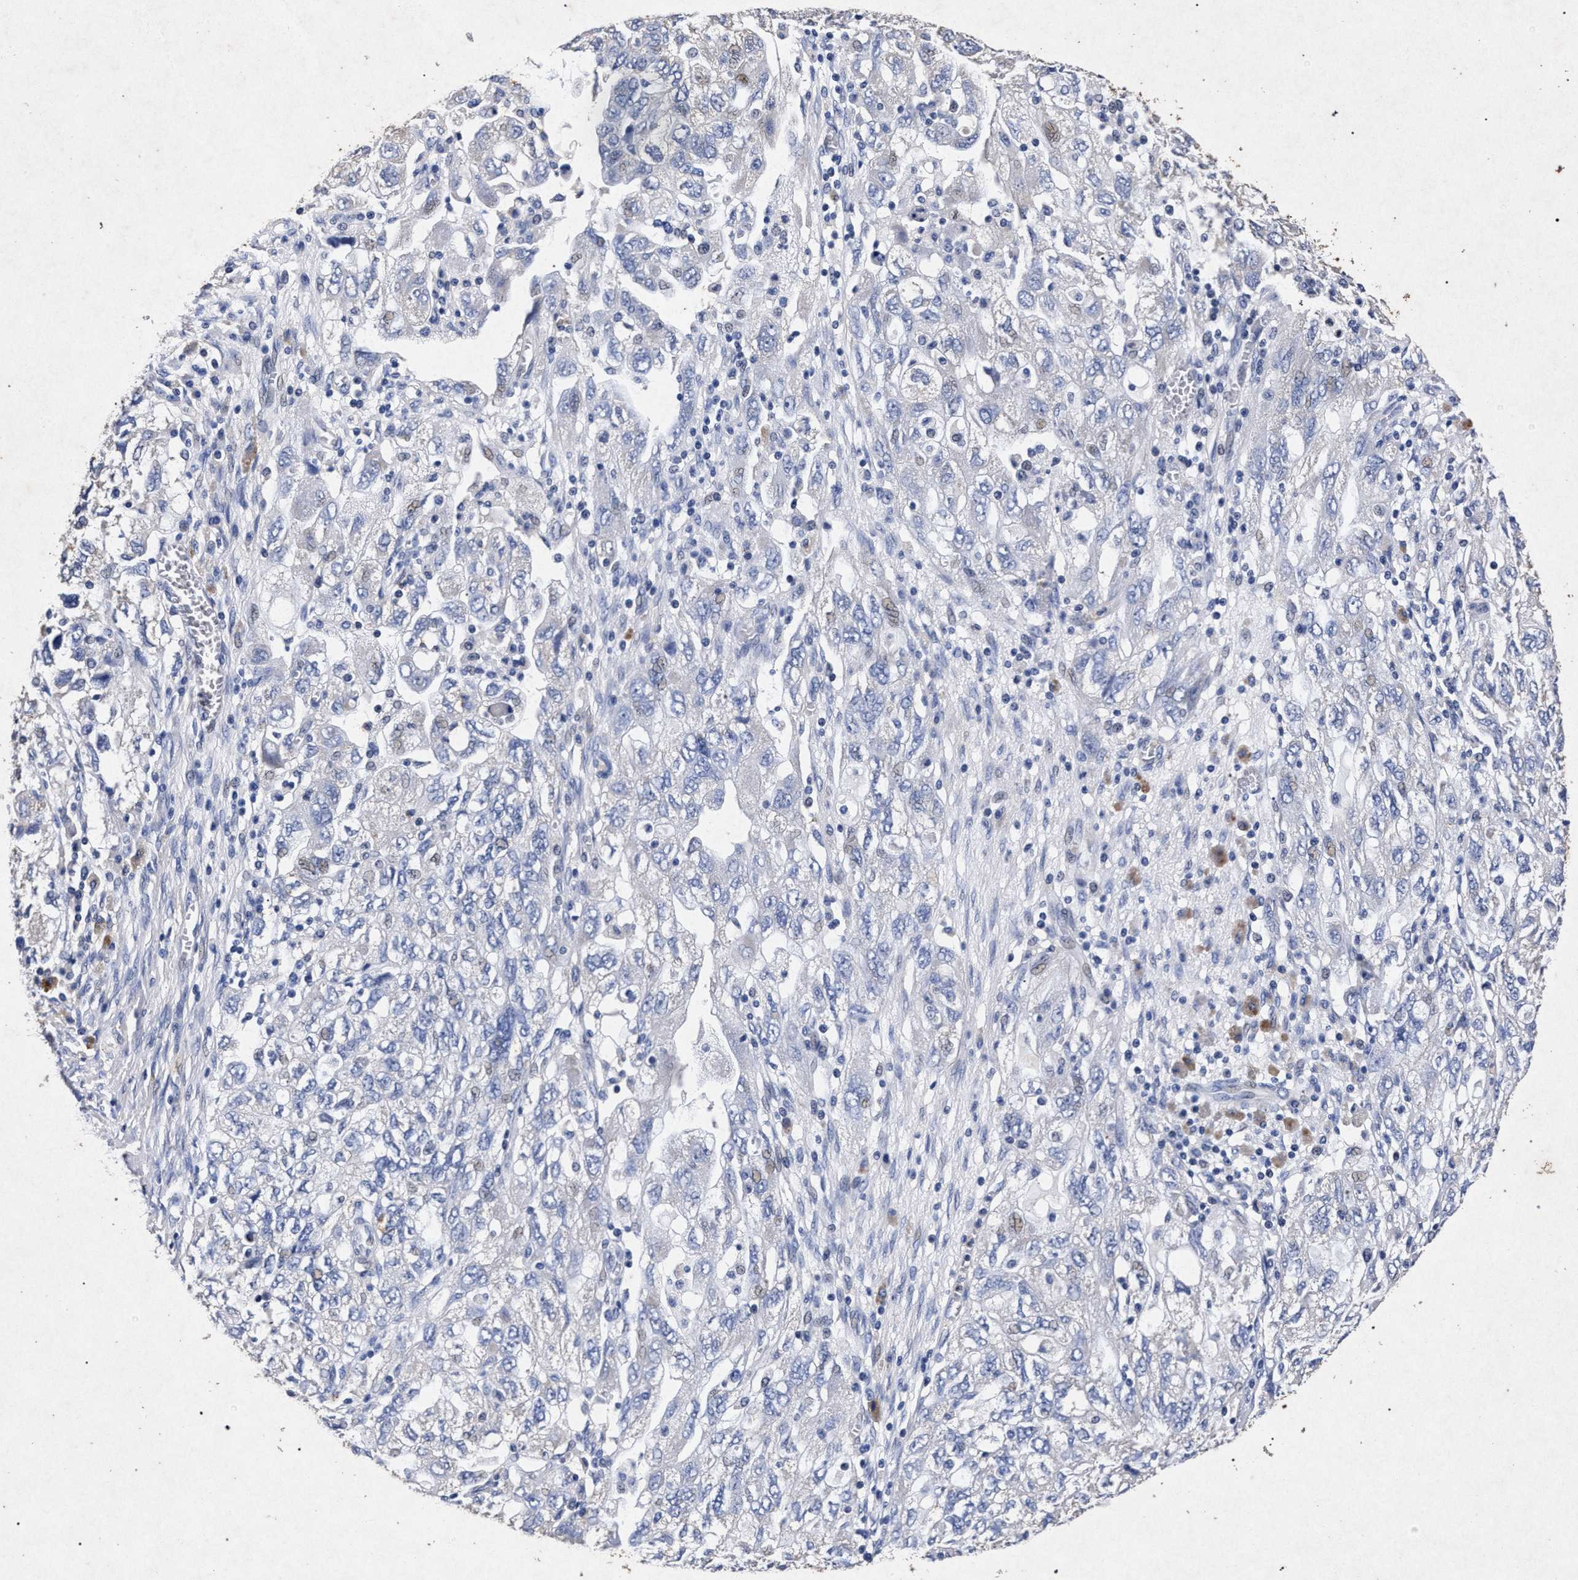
{"staining": {"intensity": "negative", "quantity": "none", "location": "none"}, "tissue": "ovarian cancer", "cell_type": "Tumor cells", "image_type": "cancer", "snomed": [{"axis": "morphology", "description": "Carcinoma, NOS"}, {"axis": "morphology", "description": "Cystadenocarcinoma, serous, NOS"}, {"axis": "topography", "description": "Ovary"}], "caption": "Protein analysis of ovarian carcinoma shows no significant staining in tumor cells.", "gene": "ATP1A2", "patient": {"sex": "female", "age": 69}}